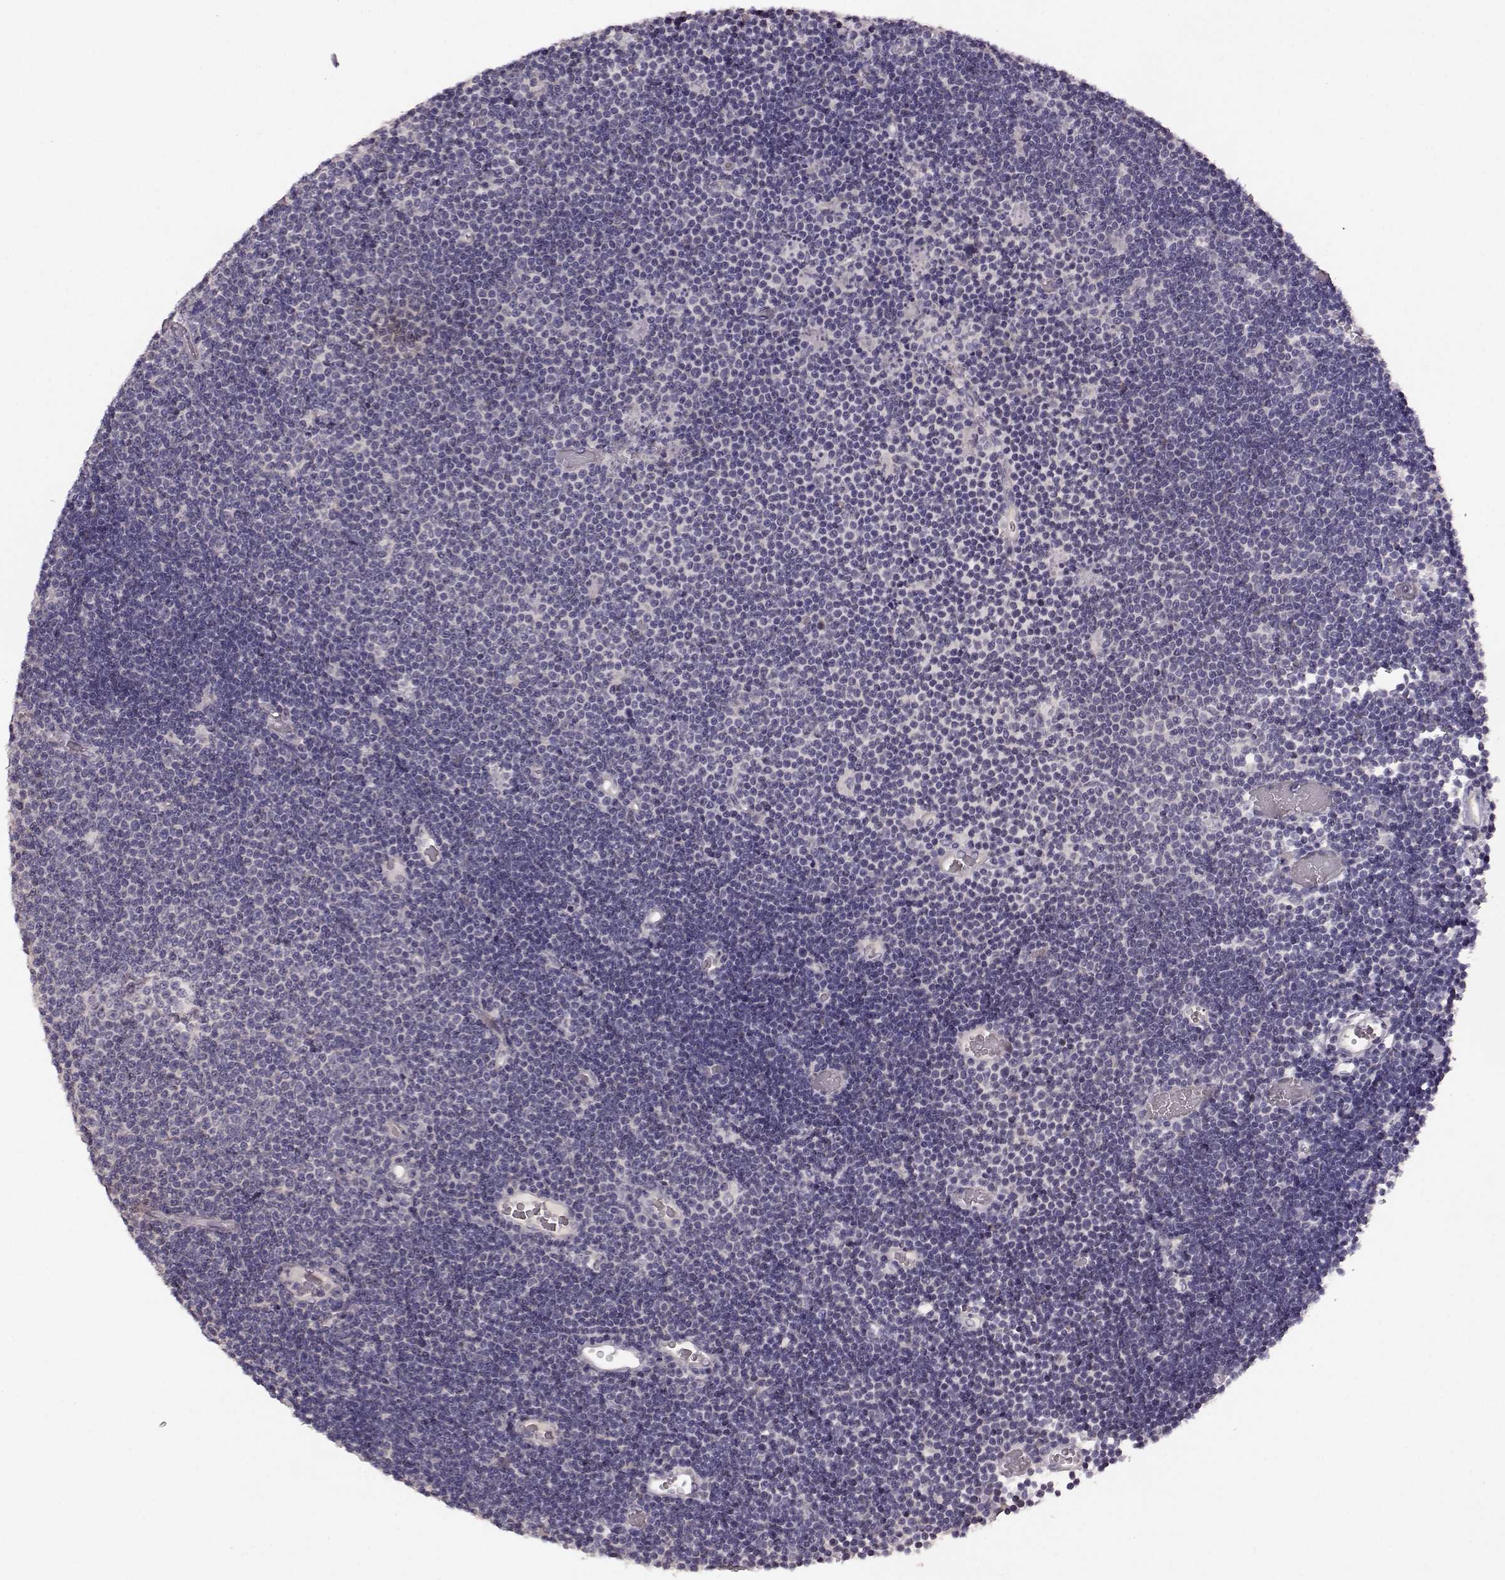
{"staining": {"intensity": "negative", "quantity": "none", "location": "none"}, "tissue": "lymphoma", "cell_type": "Tumor cells", "image_type": "cancer", "snomed": [{"axis": "morphology", "description": "Malignant lymphoma, non-Hodgkin's type, Low grade"}, {"axis": "topography", "description": "Brain"}], "caption": "Immunohistochemistry (IHC) of low-grade malignant lymphoma, non-Hodgkin's type reveals no staining in tumor cells. The staining was performed using DAB (3,3'-diaminobenzidine) to visualize the protein expression in brown, while the nuclei were stained in blue with hematoxylin (Magnification: 20x).", "gene": "SLC52A3", "patient": {"sex": "female", "age": 66}}